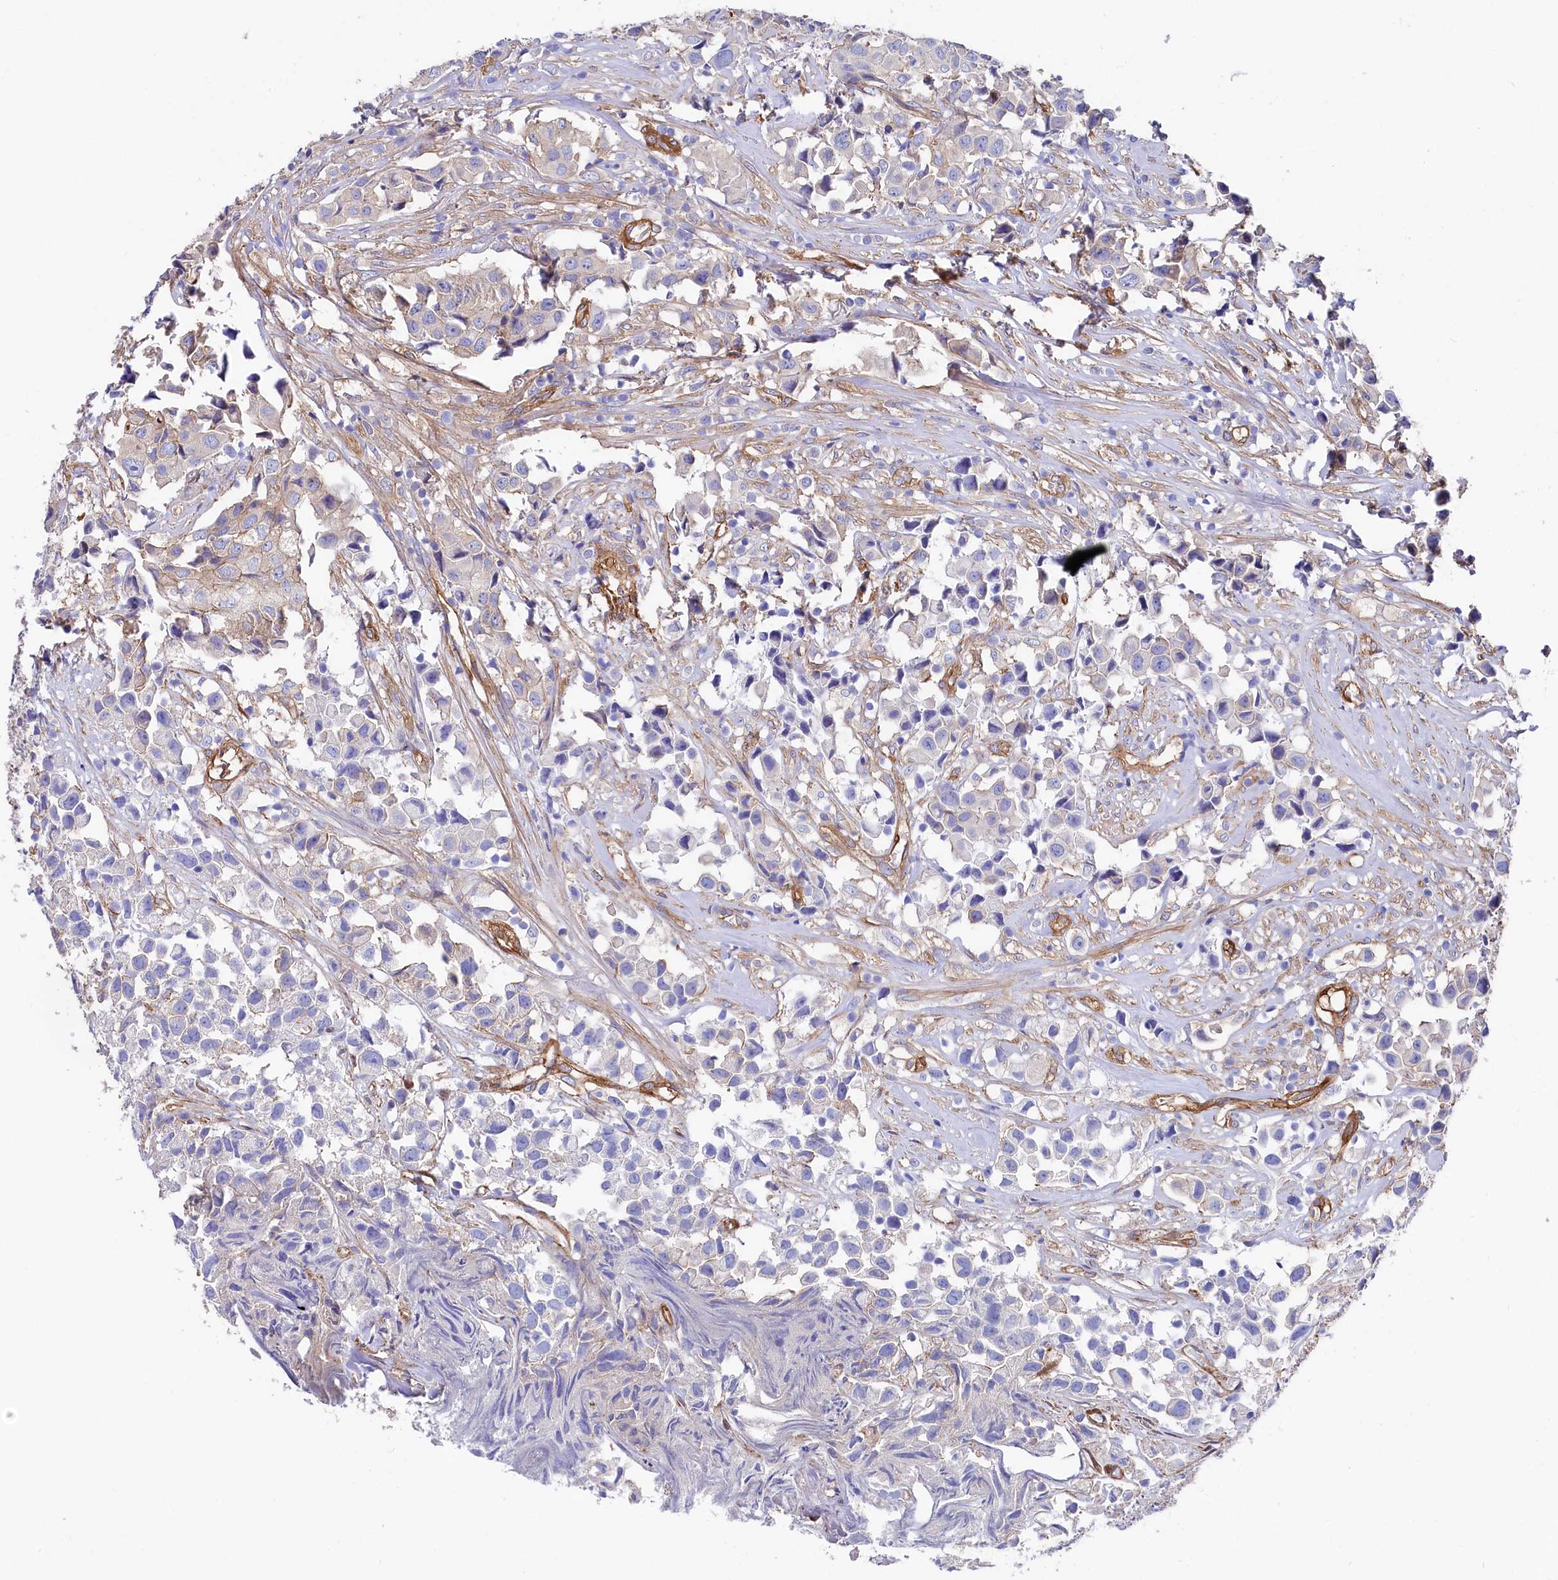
{"staining": {"intensity": "negative", "quantity": "none", "location": "none"}, "tissue": "urothelial cancer", "cell_type": "Tumor cells", "image_type": "cancer", "snomed": [{"axis": "morphology", "description": "Urothelial carcinoma, High grade"}, {"axis": "topography", "description": "Urinary bladder"}], "caption": "A high-resolution histopathology image shows immunohistochemistry (IHC) staining of high-grade urothelial carcinoma, which shows no significant staining in tumor cells. (DAB (3,3'-diaminobenzidine) IHC with hematoxylin counter stain).", "gene": "TNKS1BP1", "patient": {"sex": "female", "age": 75}}